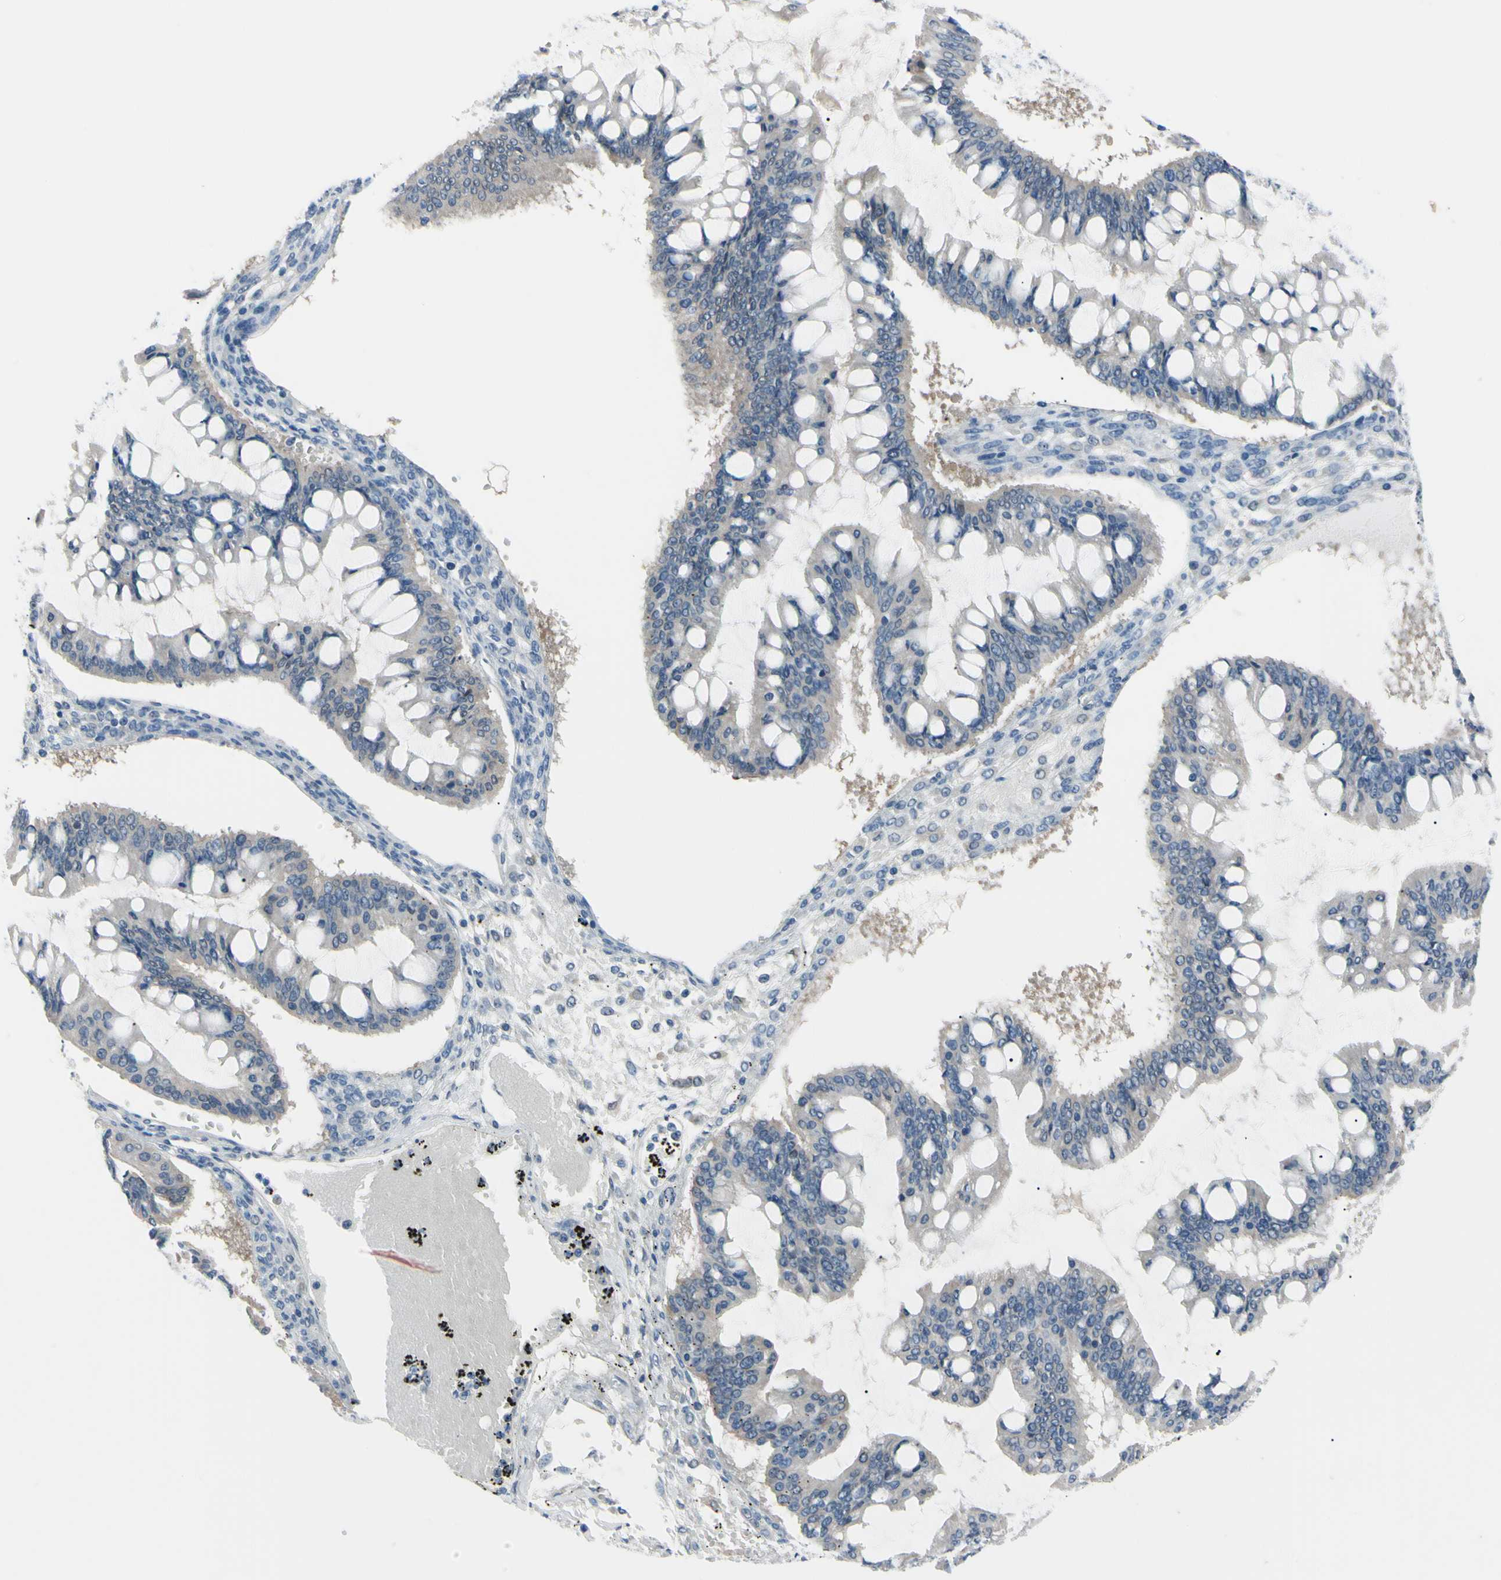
{"staining": {"intensity": "weak", "quantity": ">75%", "location": "cytoplasmic/membranous"}, "tissue": "ovarian cancer", "cell_type": "Tumor cells", "image_type": "cancer", "snomed": [{"axis": "morphology", "description": "Cystadenocarcinoma, mucinous, NOS"}, {"axis": "topography", "description": "Ovary"}], "caption": "Ovarian cancer (mucinous cystadenocarcinoma) stained with DAB immunohistochemistry (IHC) reveals low levels of weak cytoplasmic/membranous positivity in approximately >75% of tumor cells.", "gene": "NOL3", "patient": {"sex": "female", "age": 73}}